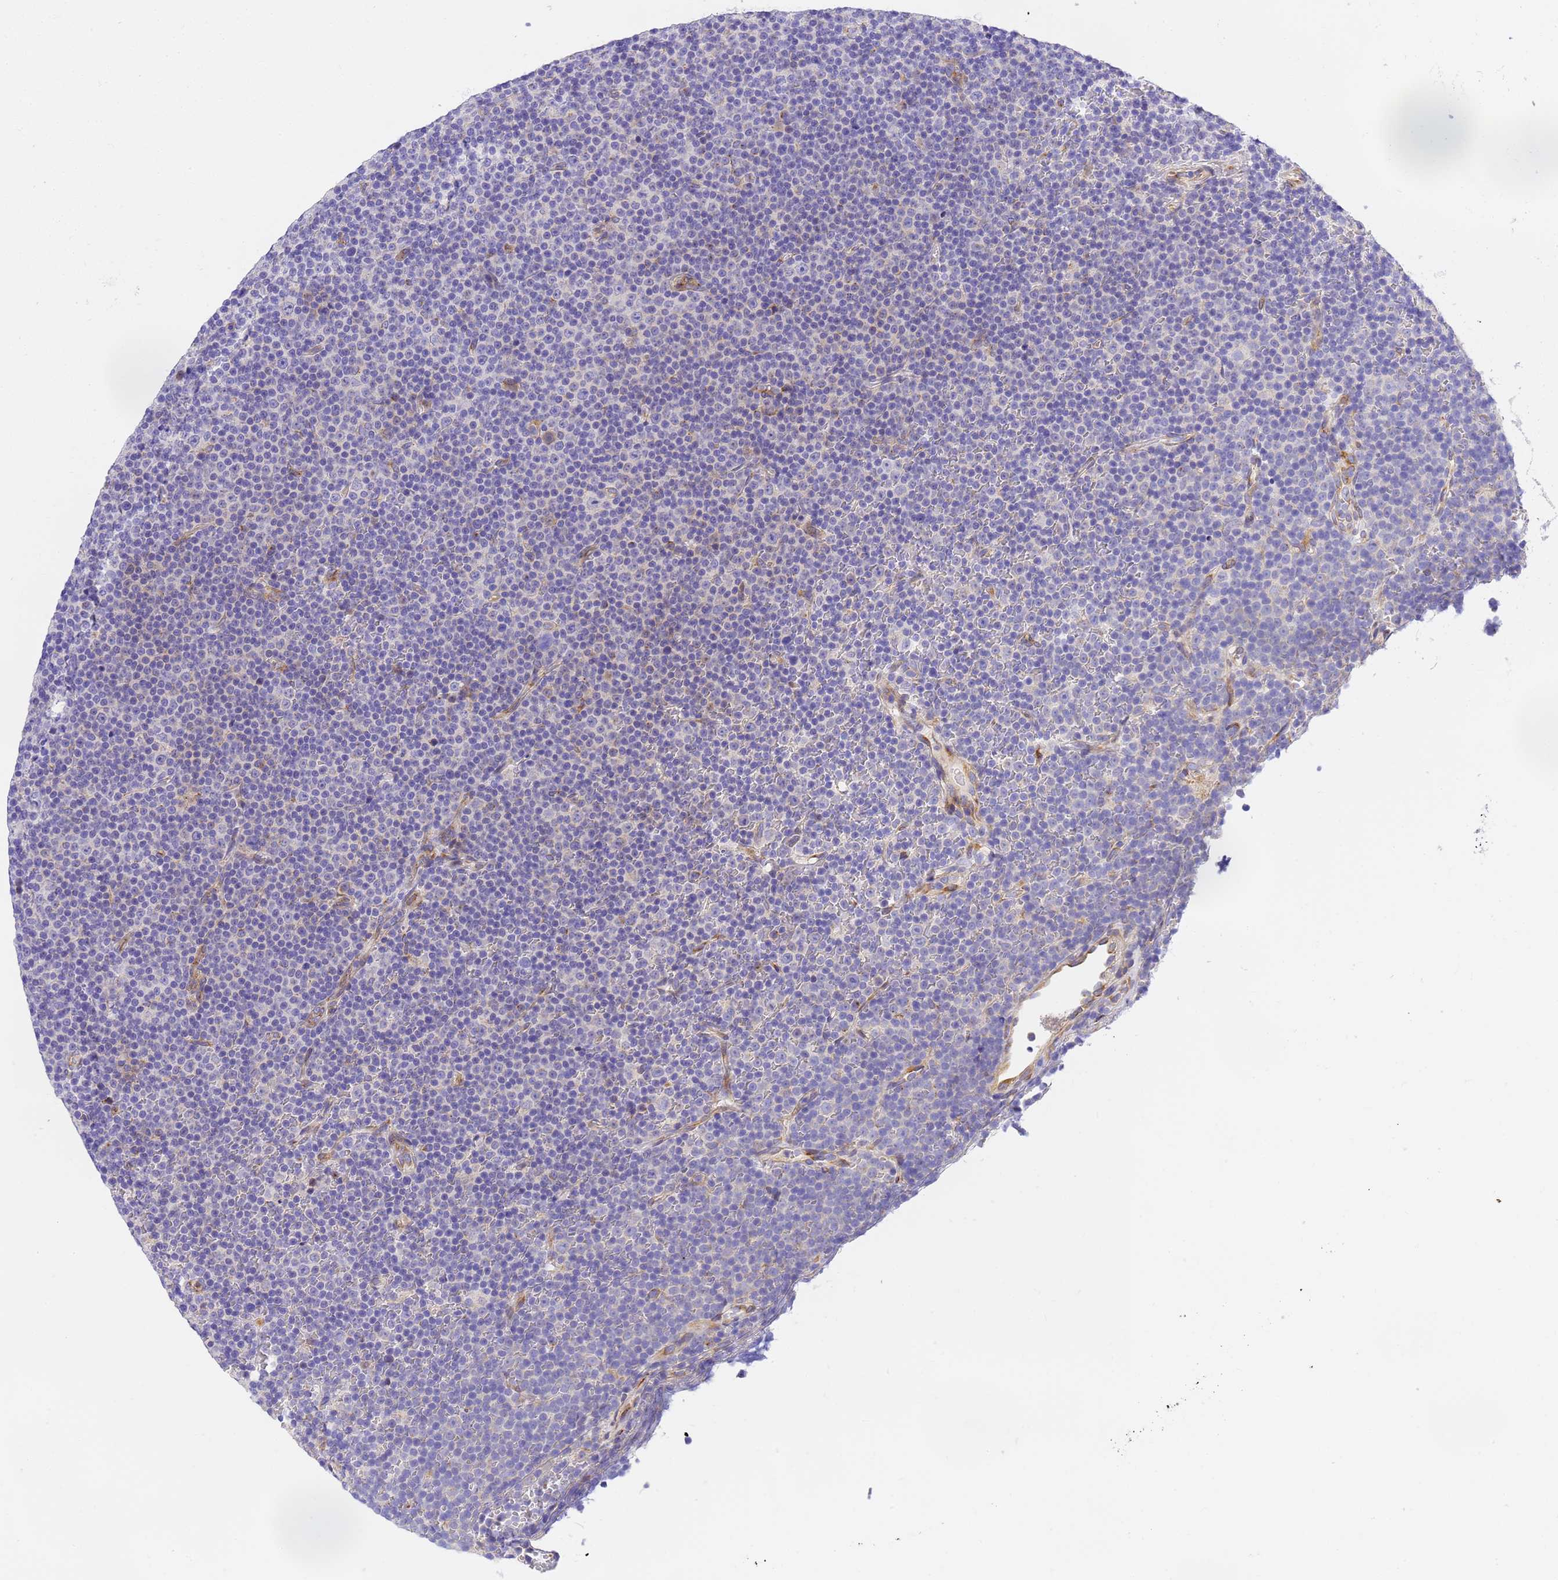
{"staining": {"intensity": "negative", "quantity": "none", "location": "none"}, "tissue": "lymphoma", "cell_type": "Tumor cells", "image_type": "cancer", "snomed": [{"axis": "morphology", "description": "Malignant lymphoma, non-Hodgkin's type, Low grade"}, {"axis": "topography", "description": "Lymph node"}], "caption": "Low-grade malignant lymphoma, non-Hodgkin's type was stained to show a protein in brown. There is no significant staining in tumor cells.", "gene": "RHBDD3", "patient": {"sex": "female", "age": 67}}